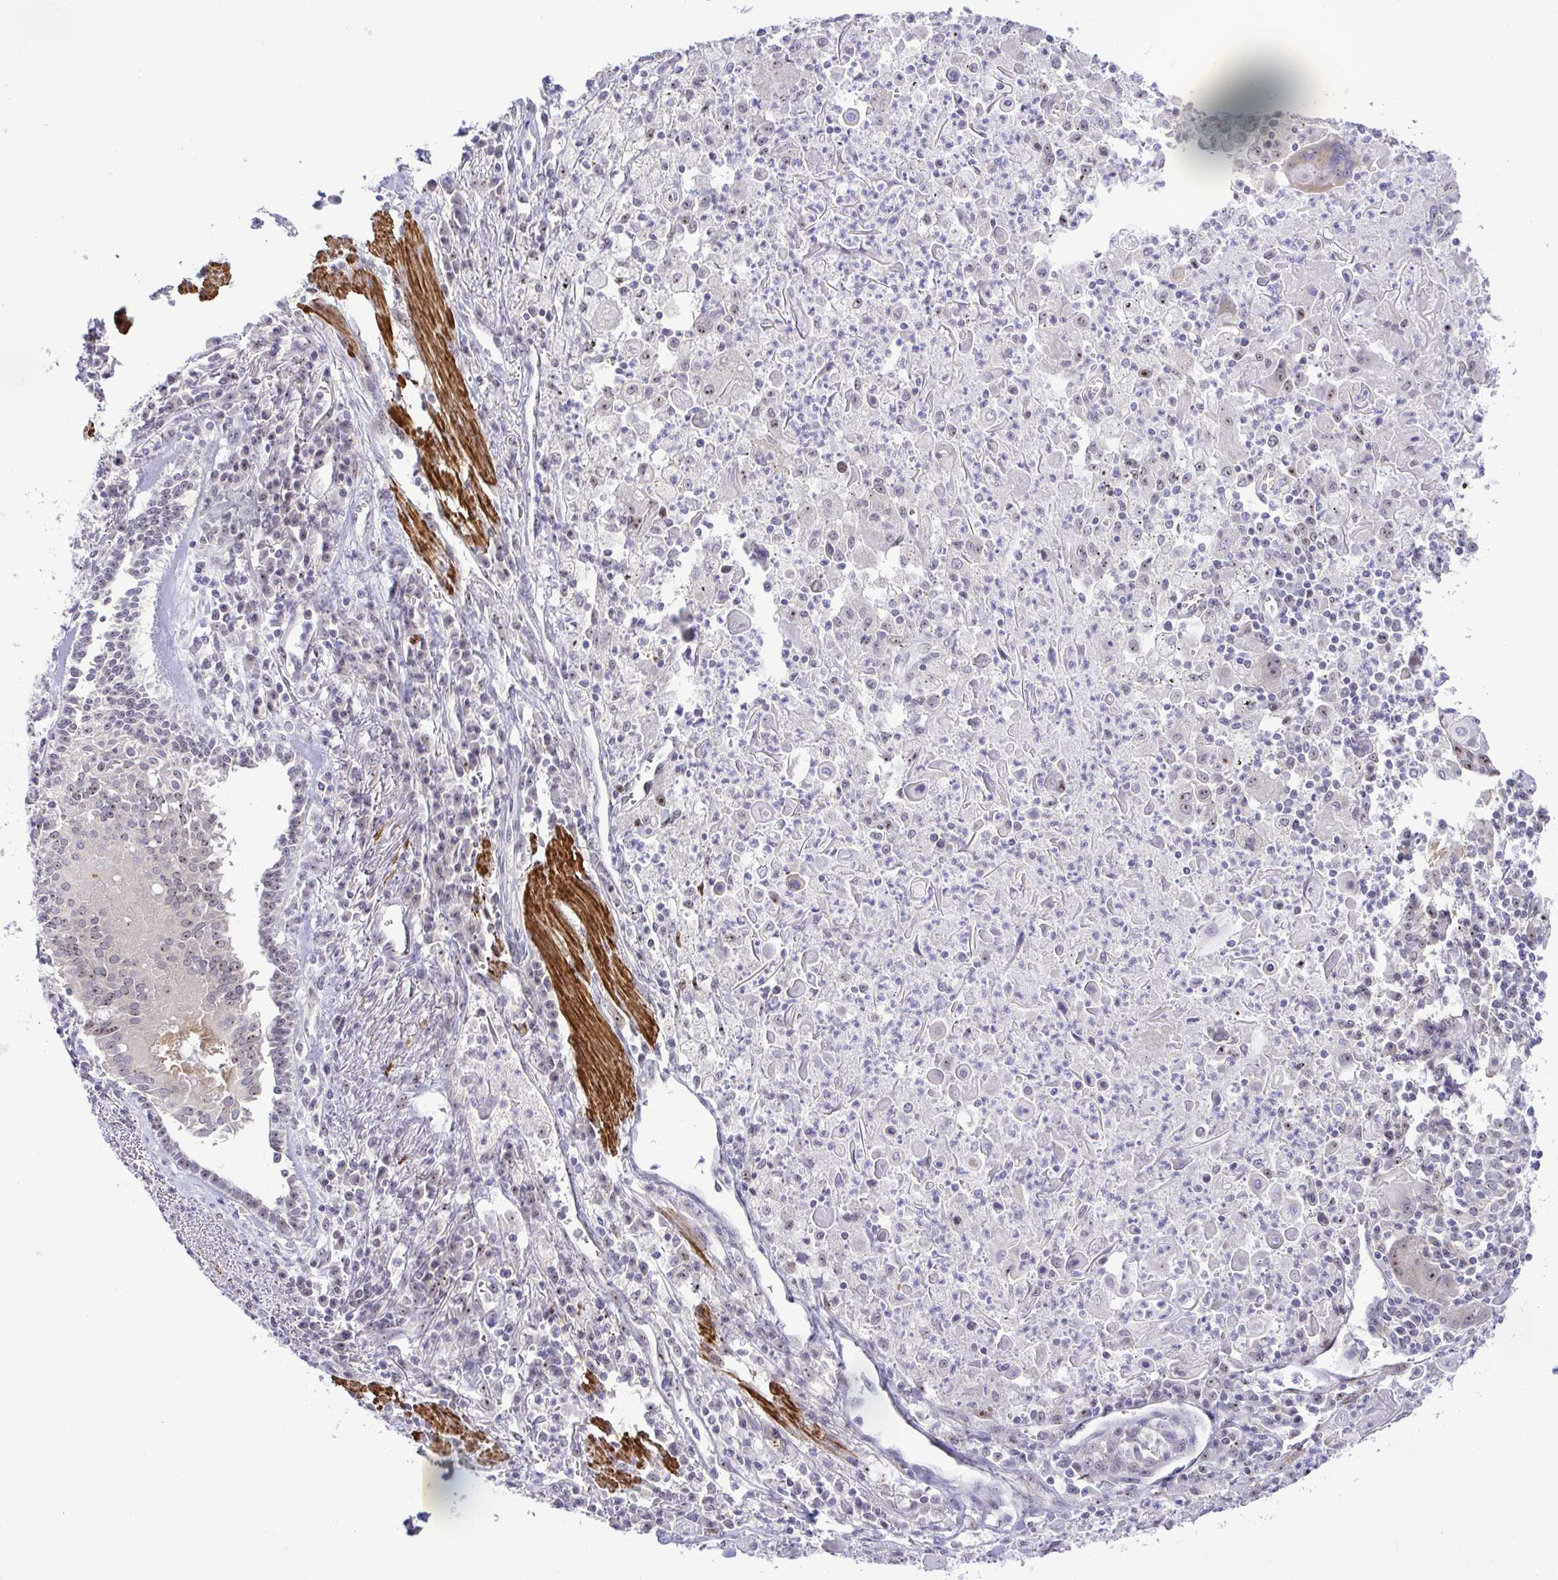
{"staining": {"intensity": "negative", "quantity": "none", "location": "none"}, "tissue": "lung cancer", "cell_type": "Tumor cells", "image_type": "cancer", "snomed": [{"axis": "morphology", "description": "Squamous cell carcinoma, NOS"}, {"axis": "morphology", "description": "Squamous cell carcinoma, metastatic, NOS"}, {"axis": "topography", "description": "Lung"}, {"axis": "topography", "description": "Pleura, NOS"}], "caption": "The image shows no significant expression in tumor cells of lung cancer (squamous cell carcinoma).", "gene": "RSL24D1", "patient": {"sex": "male", "age": 72}}